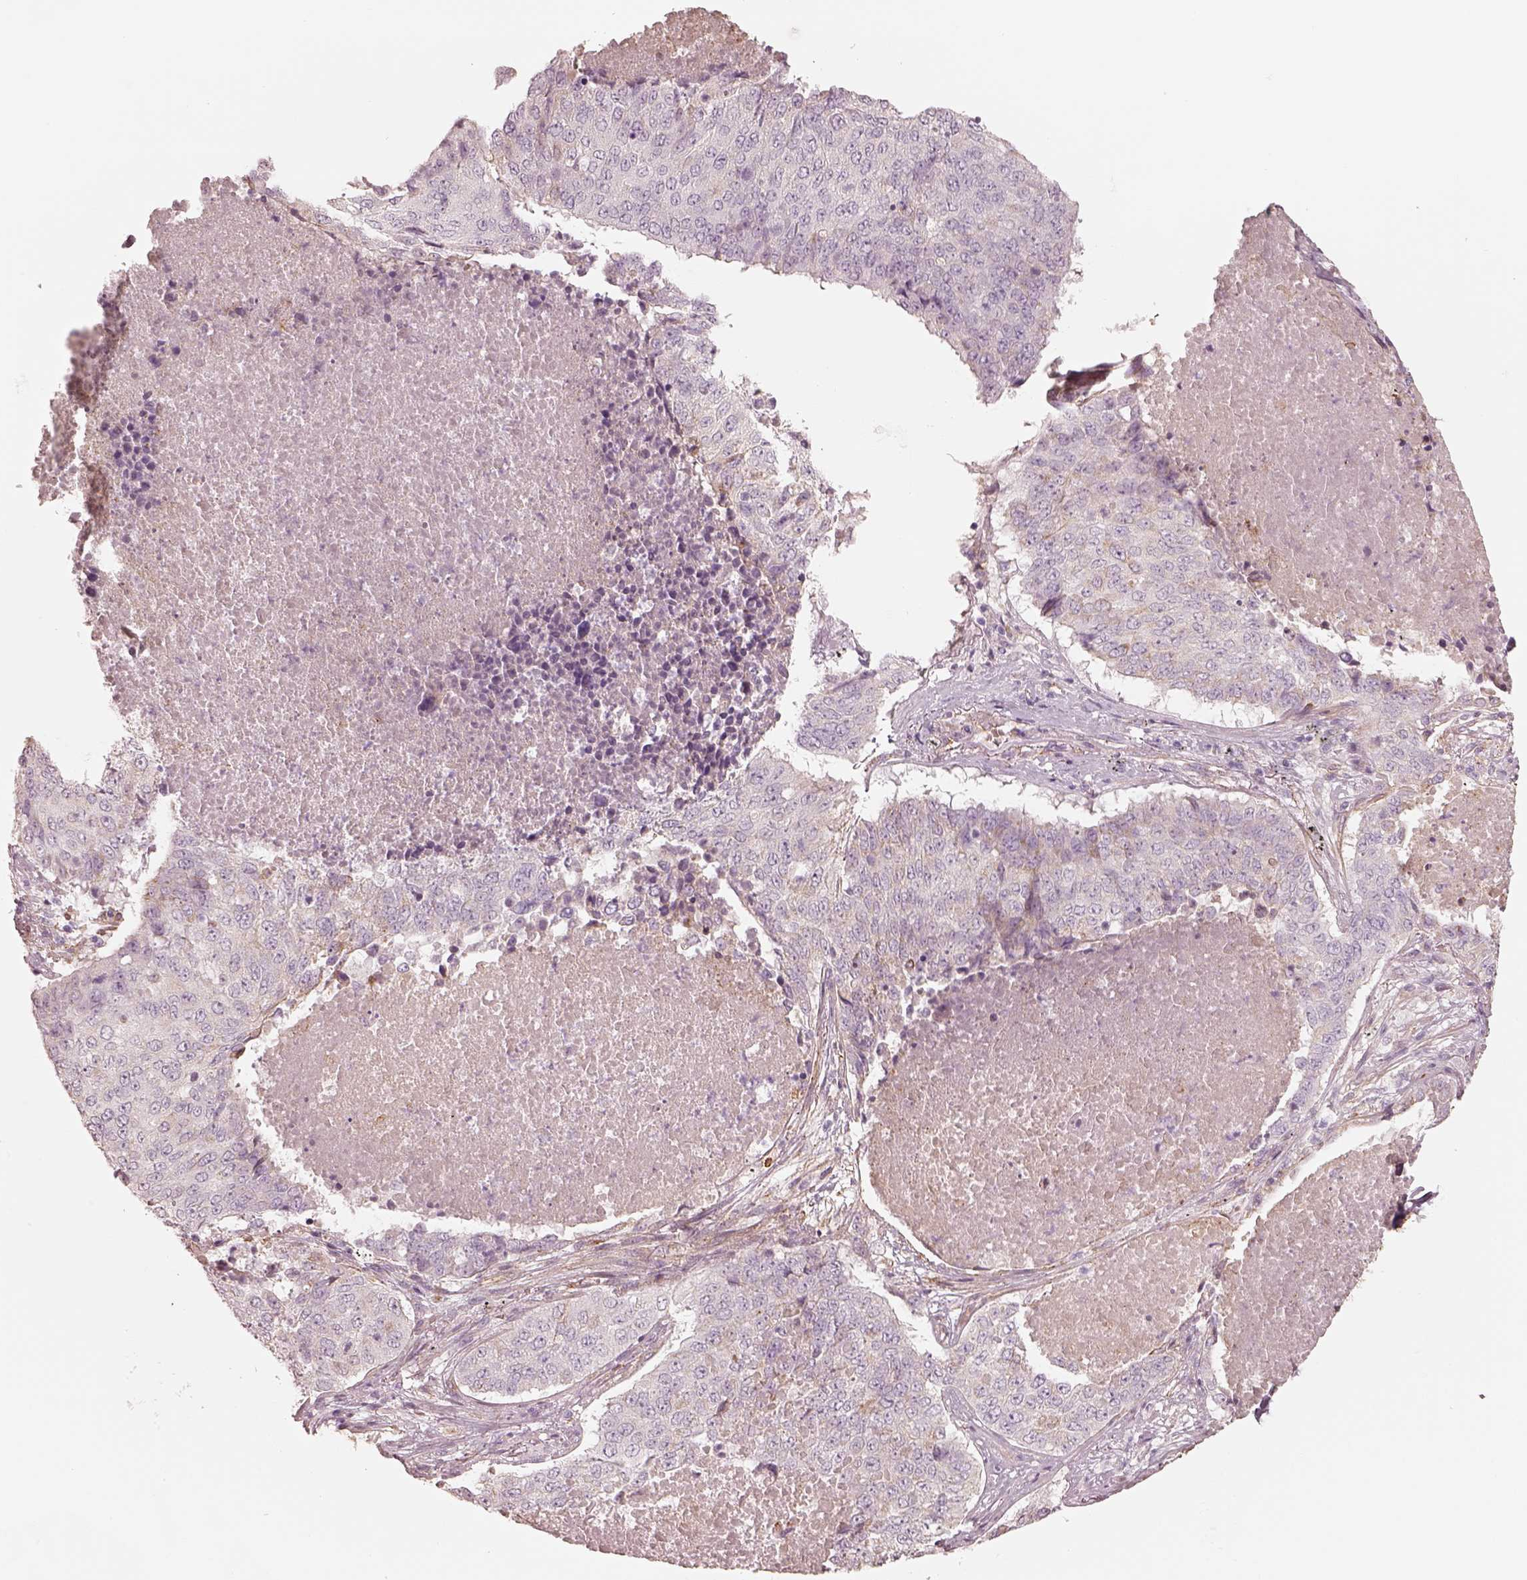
{"staining": {"intensity": "negative", "quantity": "none", "location": "none"}, "tissue": "lung cancer", "cell_type": "Tumor cells", "image_type": "cancer", "snomed": [{"axis": "morphology", "description": "Normal tissue, NOS"}, {"axis": "morphology", "description": "Squamous cell carcinoma, NOS"}, {"axis": "topography", "description": "Bronchus"}, {"axis": "topography", "description": "Lung"}], "caption": "IHC of lung cancer demonstrates no positivity in tumor cells.", "gene": "CRYM", "patient": {"sex": "male", "age": 64}}